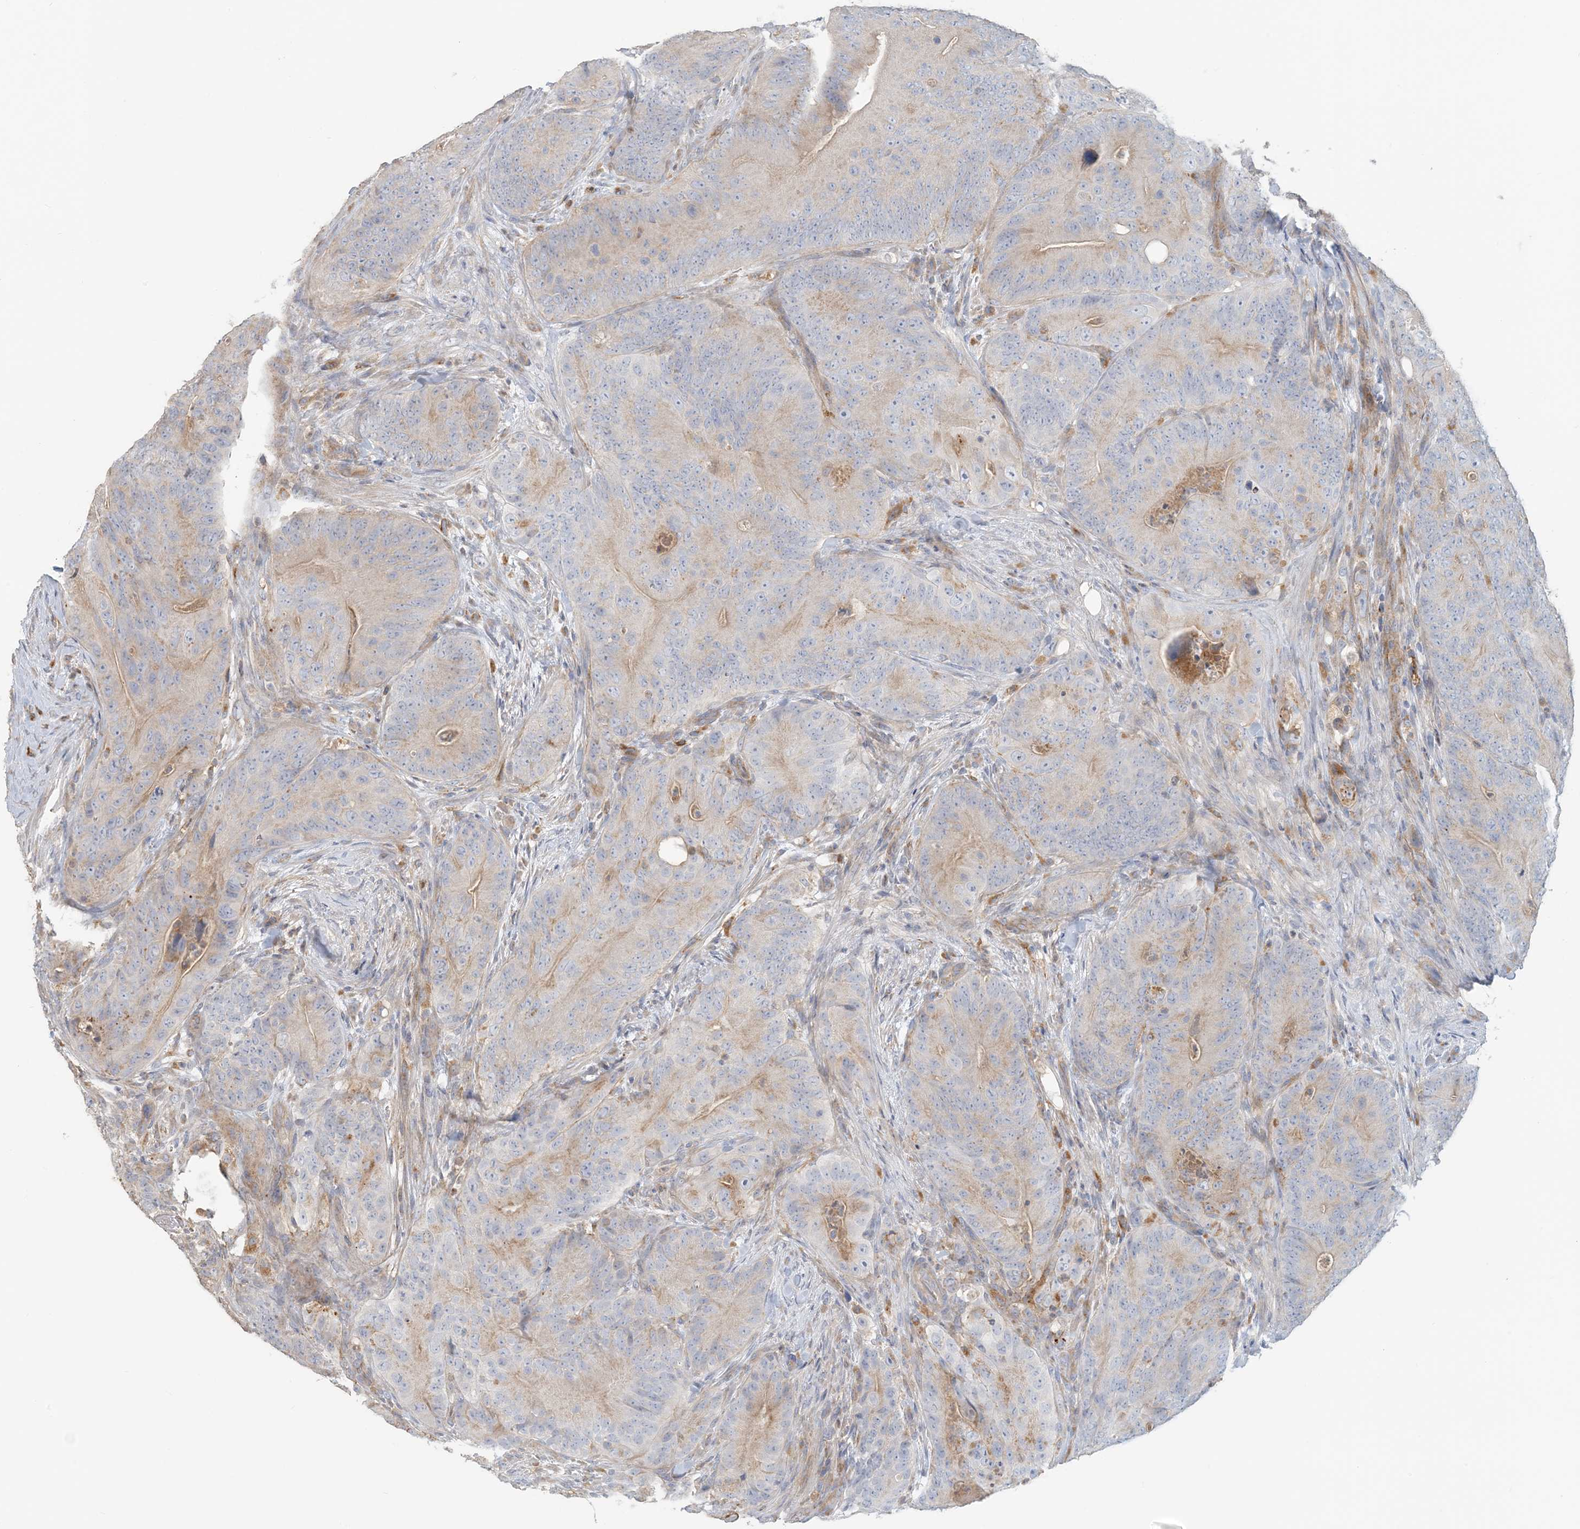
{"staining": {"intensity": "weak", "quantity": "25%-75%", "location": "cytoplasmic/membranous"}, "tissue": "colorectal cancer", "cell_type": "Tumor cells", "image_type": "cancer", "snomed": [{"axis": "morphology", "description": "Normal tissue, NOS"}, {"axis": "topography", "description": "Colon"}], "caption": "Approximately 25%-75% of tumor cells in human colorectal cancer exhibit weak cytoplasmic/membranous protein staining as visualized by brown immunohistochemical staining.", "gene": "SPPL2A", "patient": {"sex": "female", "age": 82}}